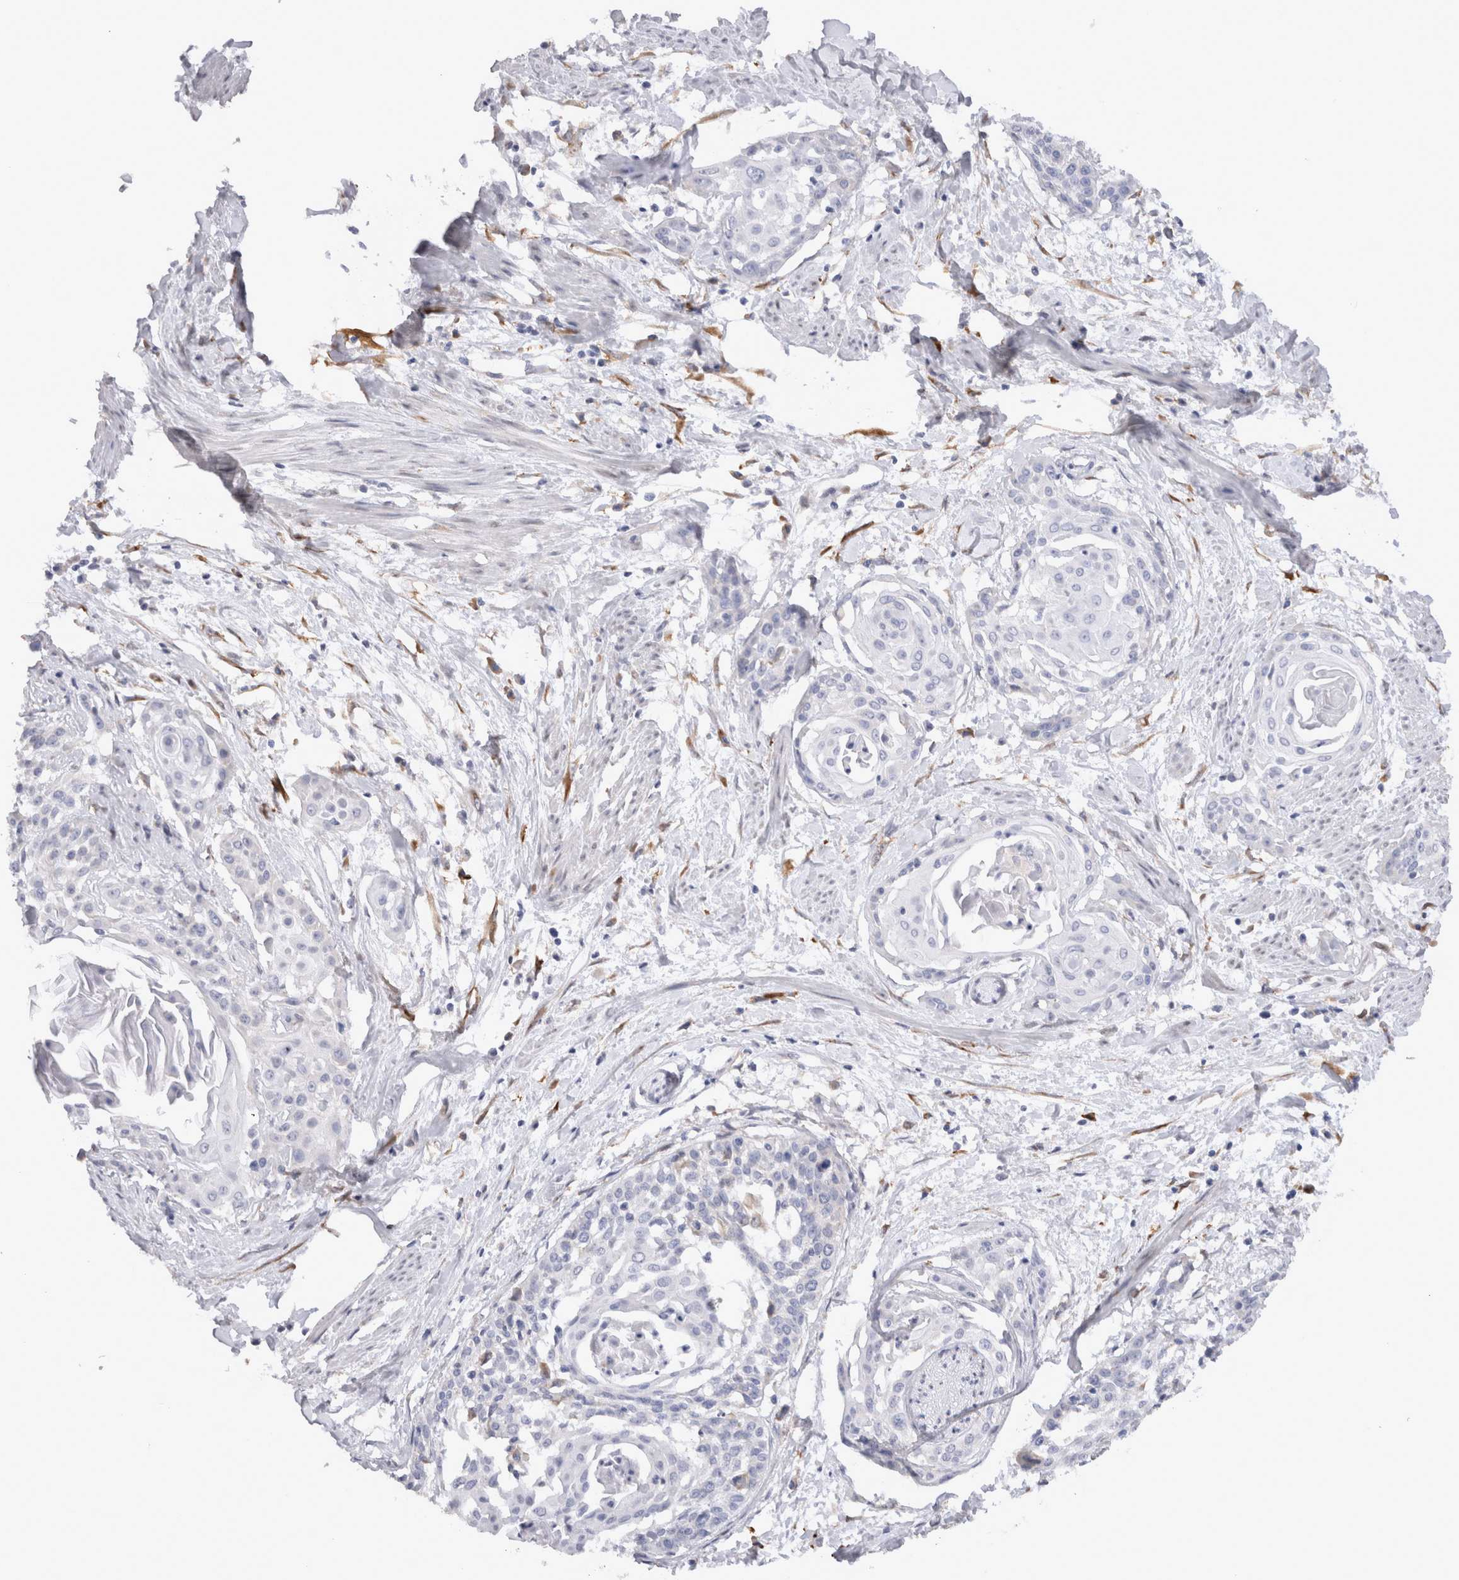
{"staining": {"intensity": "negative", "quantity": "none", "location": "none"}, "tissue": "cervical cancer", "cell_type": "Tumor cells", "image_type": "cancer", "snomed": [{"axis": "morphology", "description": "Squamous cell carcinoma, NOS"}, {"axis": "topography", "description": "Cervix"}], "caption": "A histopathology image of human cervical squamous cell carcinoma is negative for staining in tumor cells.", "gene": "VCPIP1", "patient": {"sex": "female", "age": 57}}